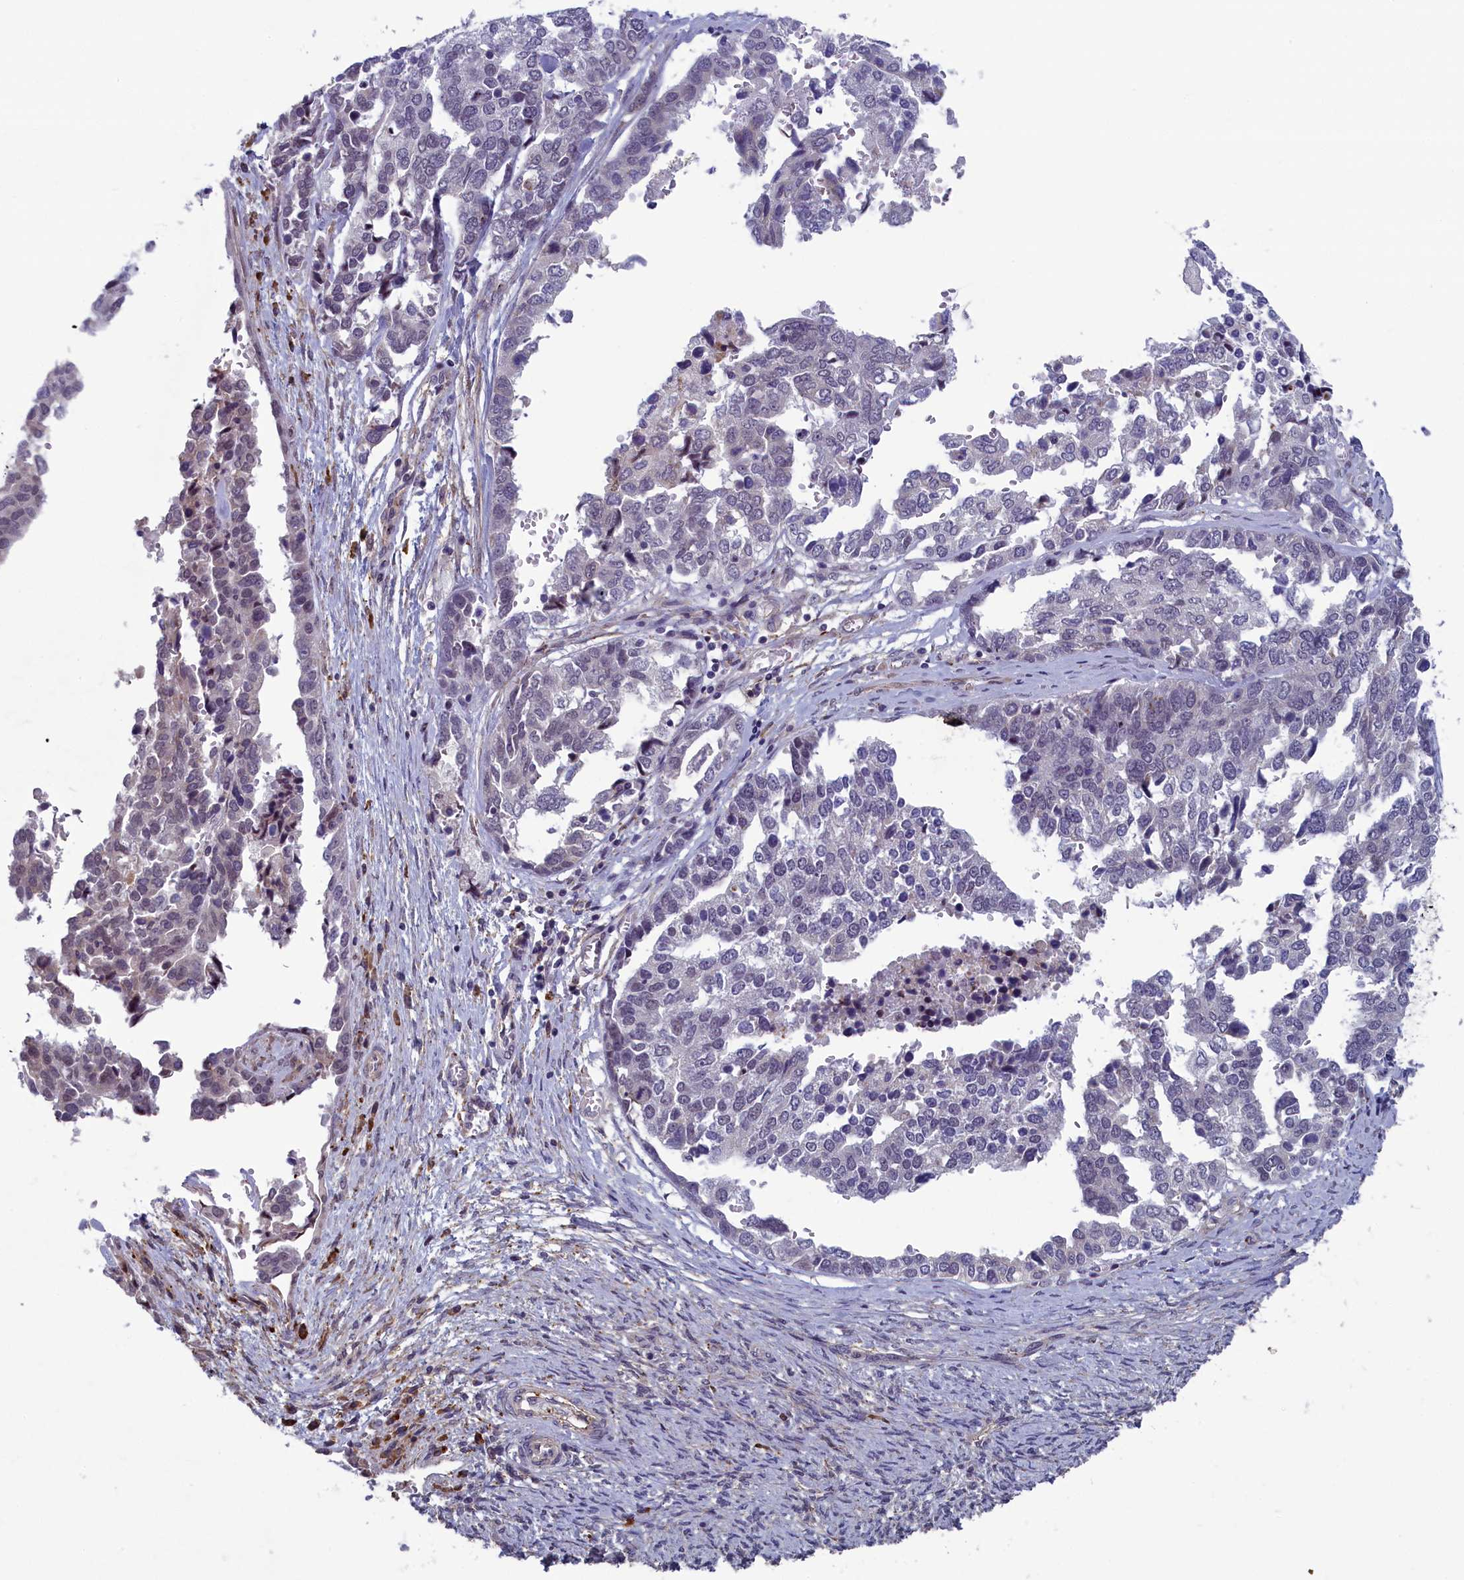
{"staining": {"intensity": "negative", "quantity": "none", "location": "none"}, "tissue": "ovarian cancer", "cell_type": "Tumor cells", "image_type": "cancer", "snomed": [{"axis": "morphology", "description": "Cystadenocarcinoma, serous, NOS"}, {"axis": "topography", "description": "Ovary"}], "caption": "This is a histopathology image of IHC staining of ovarian cancer (serous cystadenocarcinoma), which shows no positivity in tumor cells.", "gene": "CNEP1R1", "patient": {"sex": "female", "age": 44}}